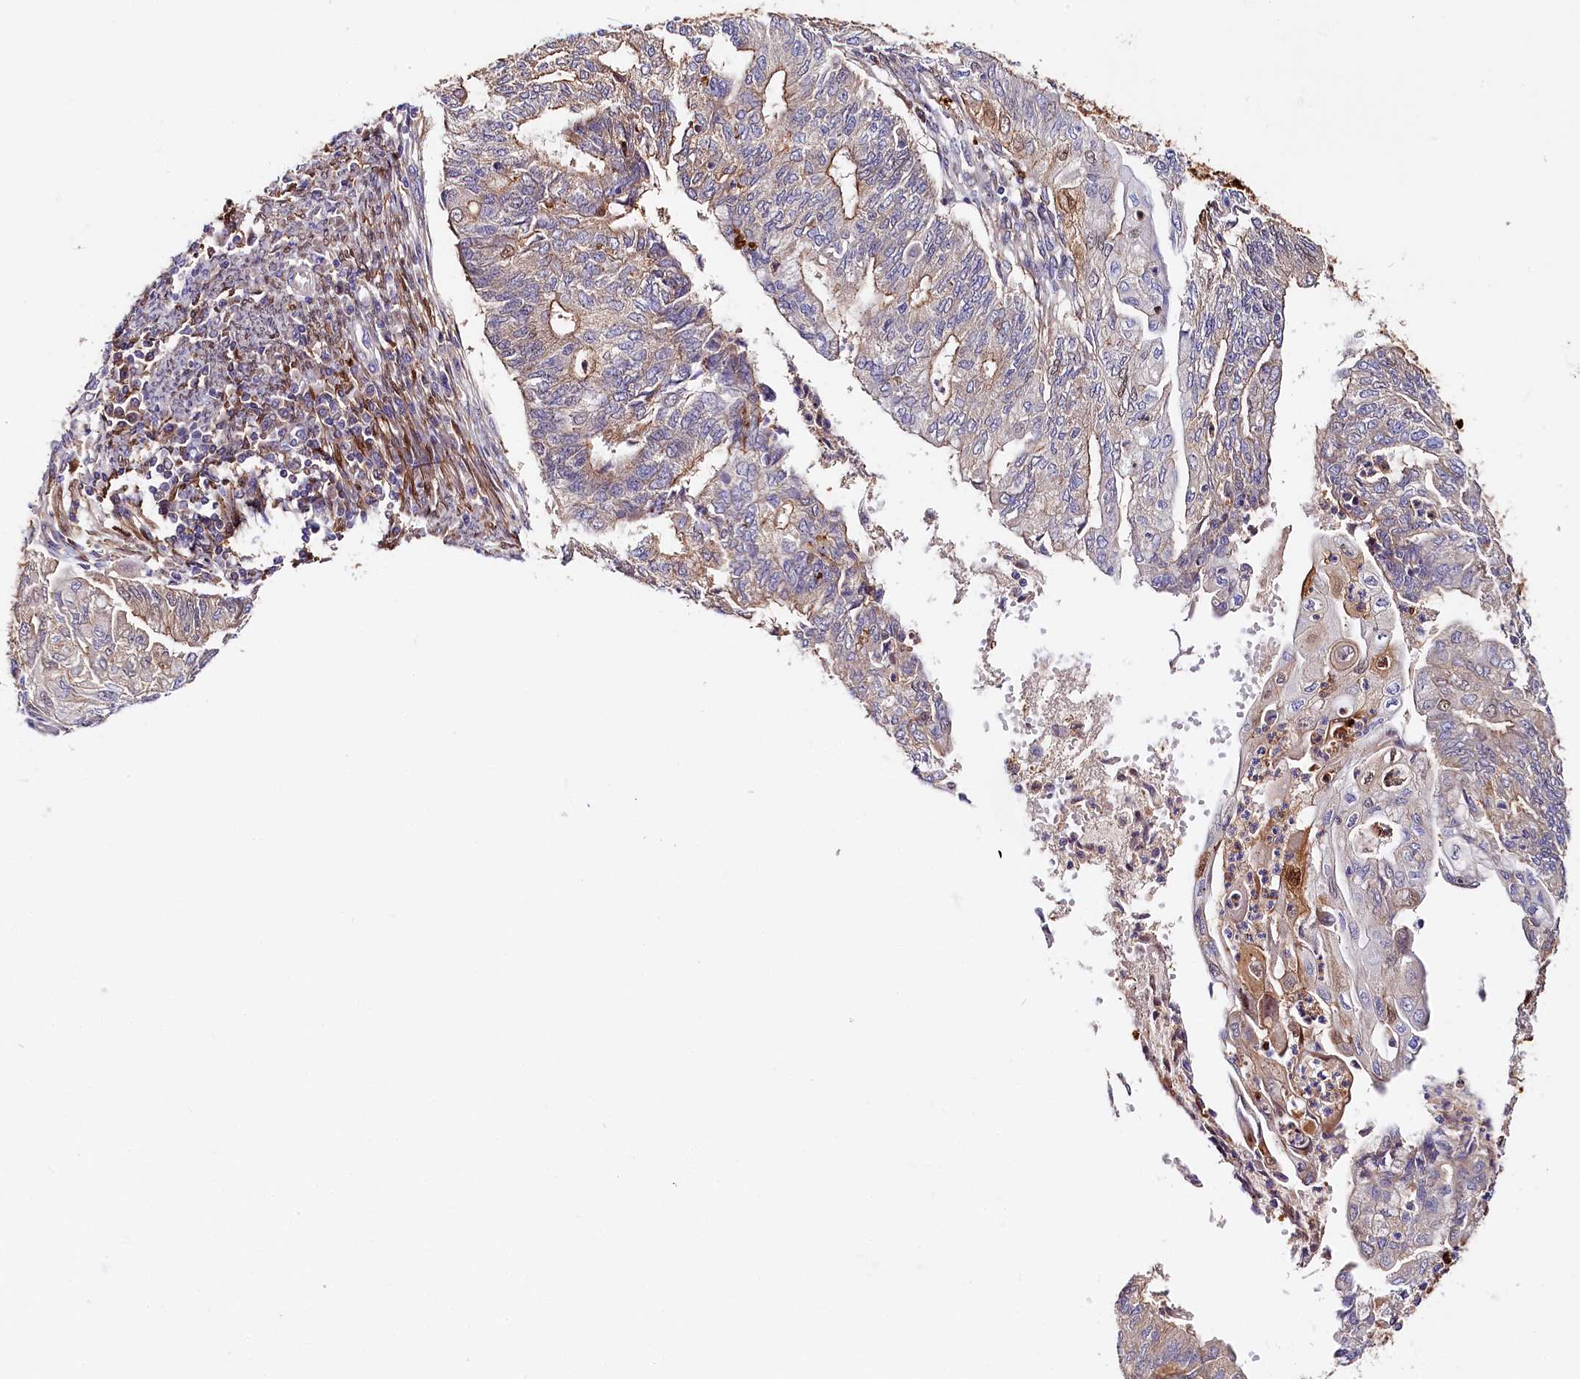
{"staining": {"intensity": "moderate", "quantity": "<25%", "location": "cytoplasmic/membranous,nuclear"}, "tissue": "endometrial cancer", "cell_type": "Tumor cells", "image_type": "cancer", "snomed": [{"axis": "morphology", "description": "Adenocarcinoma, NOS"}, {"axis": "topography", "description": "Endometrium"}], "caption": "Approximately <25% of tumor cells in human endometrial cancer demonstrate moderate cytoplasmic/membranous and nuclear protein expression as visualized by brown immunohistochemical staining.", "gene": "KATNB1", "patient": {"sex": "female", "age": 59}}